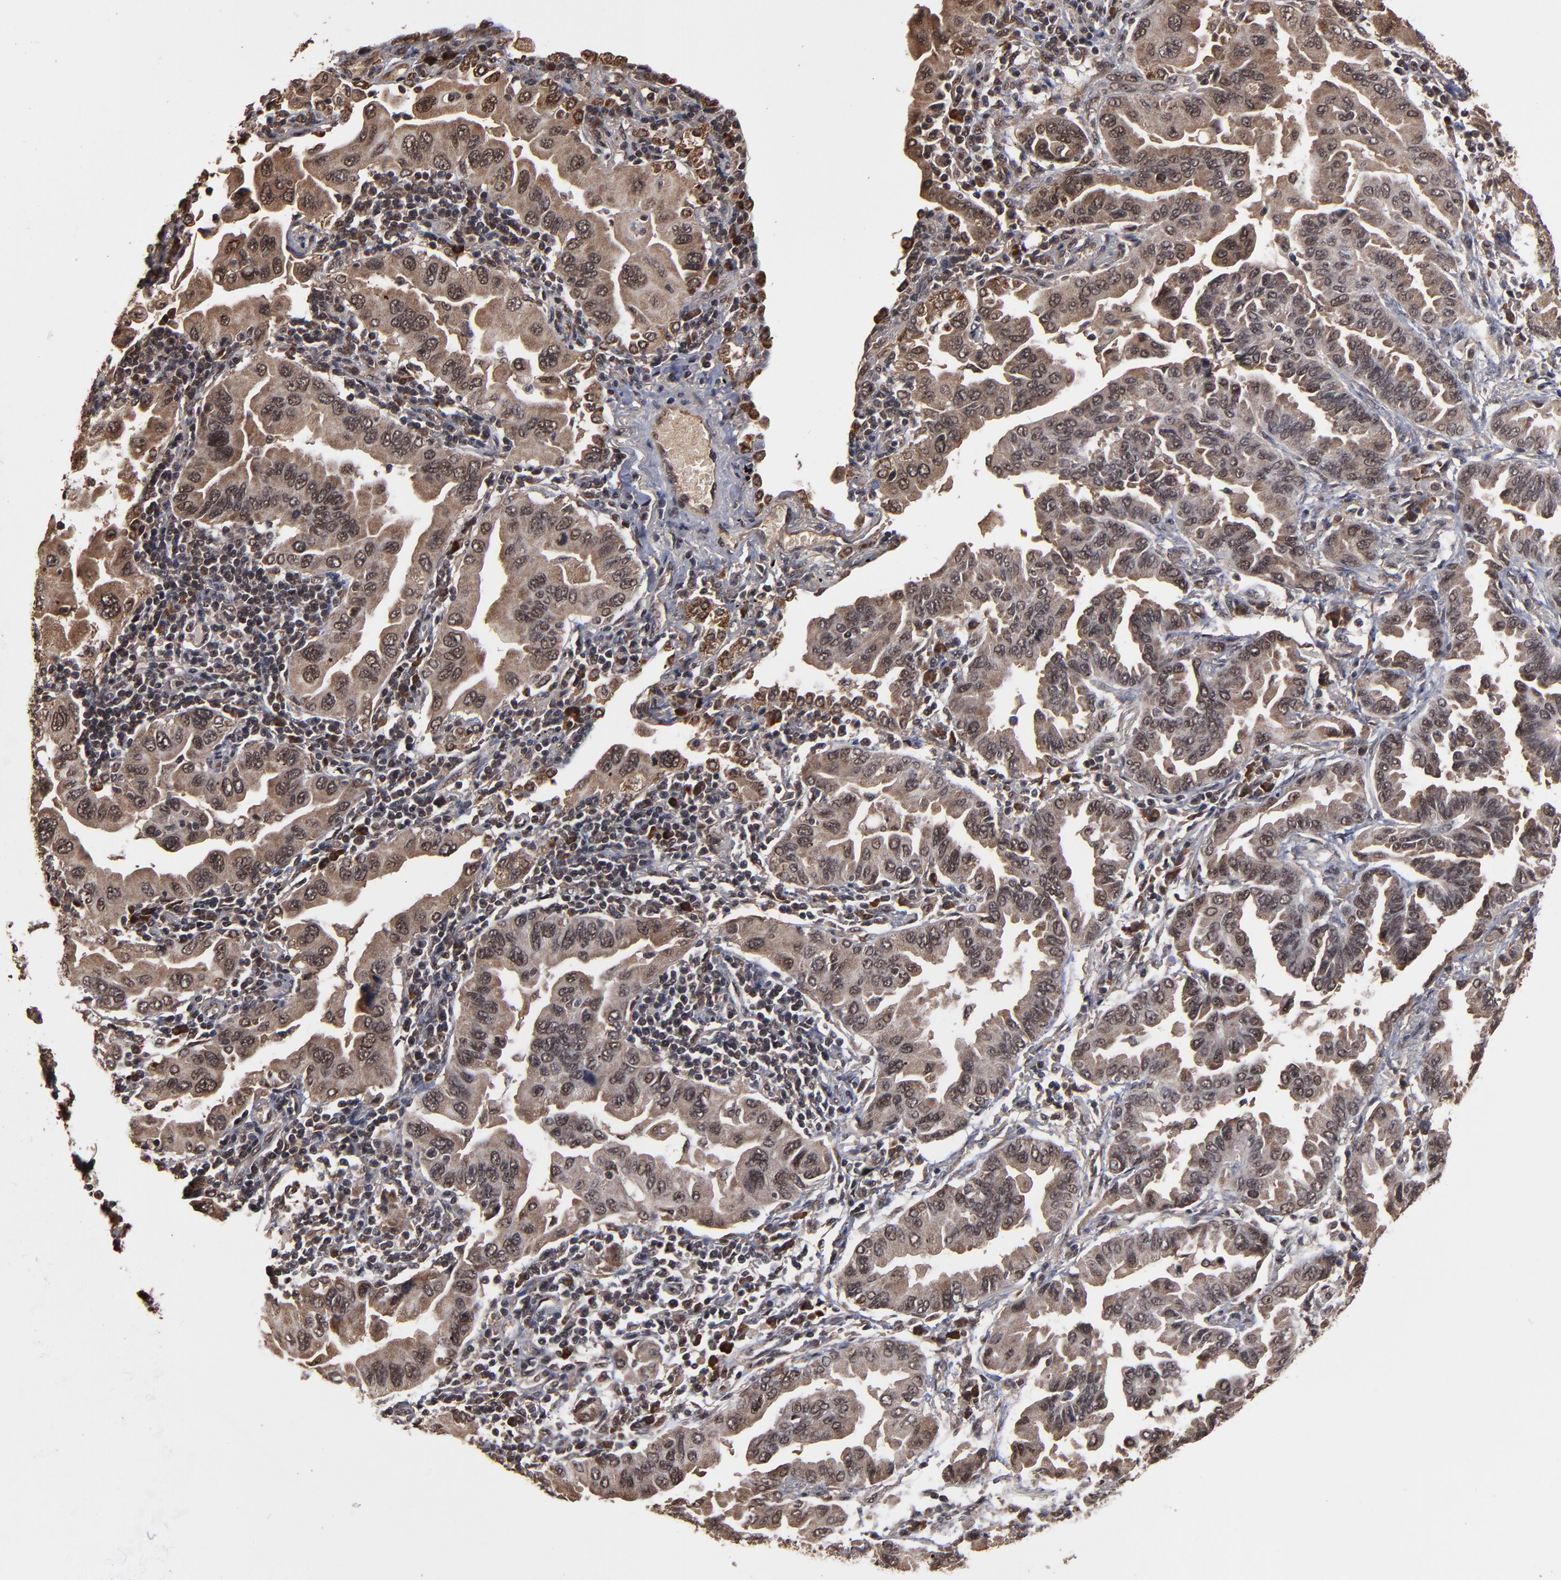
{"staining": {"intensity": "moderate", "quantity": ">75%", "location": "cytoplasmic/membranous,nuclear"}, "tissue": "lung cancer", "cell_type": "Tumor cells", "image_type": "cancer", "snomed": [{"axis": "morphology", "description": "Adenocarcinoma, NOS"}, {"axis": "topography", "description": "Lung"}], "caption": "Moderate cytoplasmic/membranous and nuclear expression is identified in approximately >75% of tumor cells in lung cancer.", "gene": "NXF2B", "patient": {"sex": "female", "age": 65}}